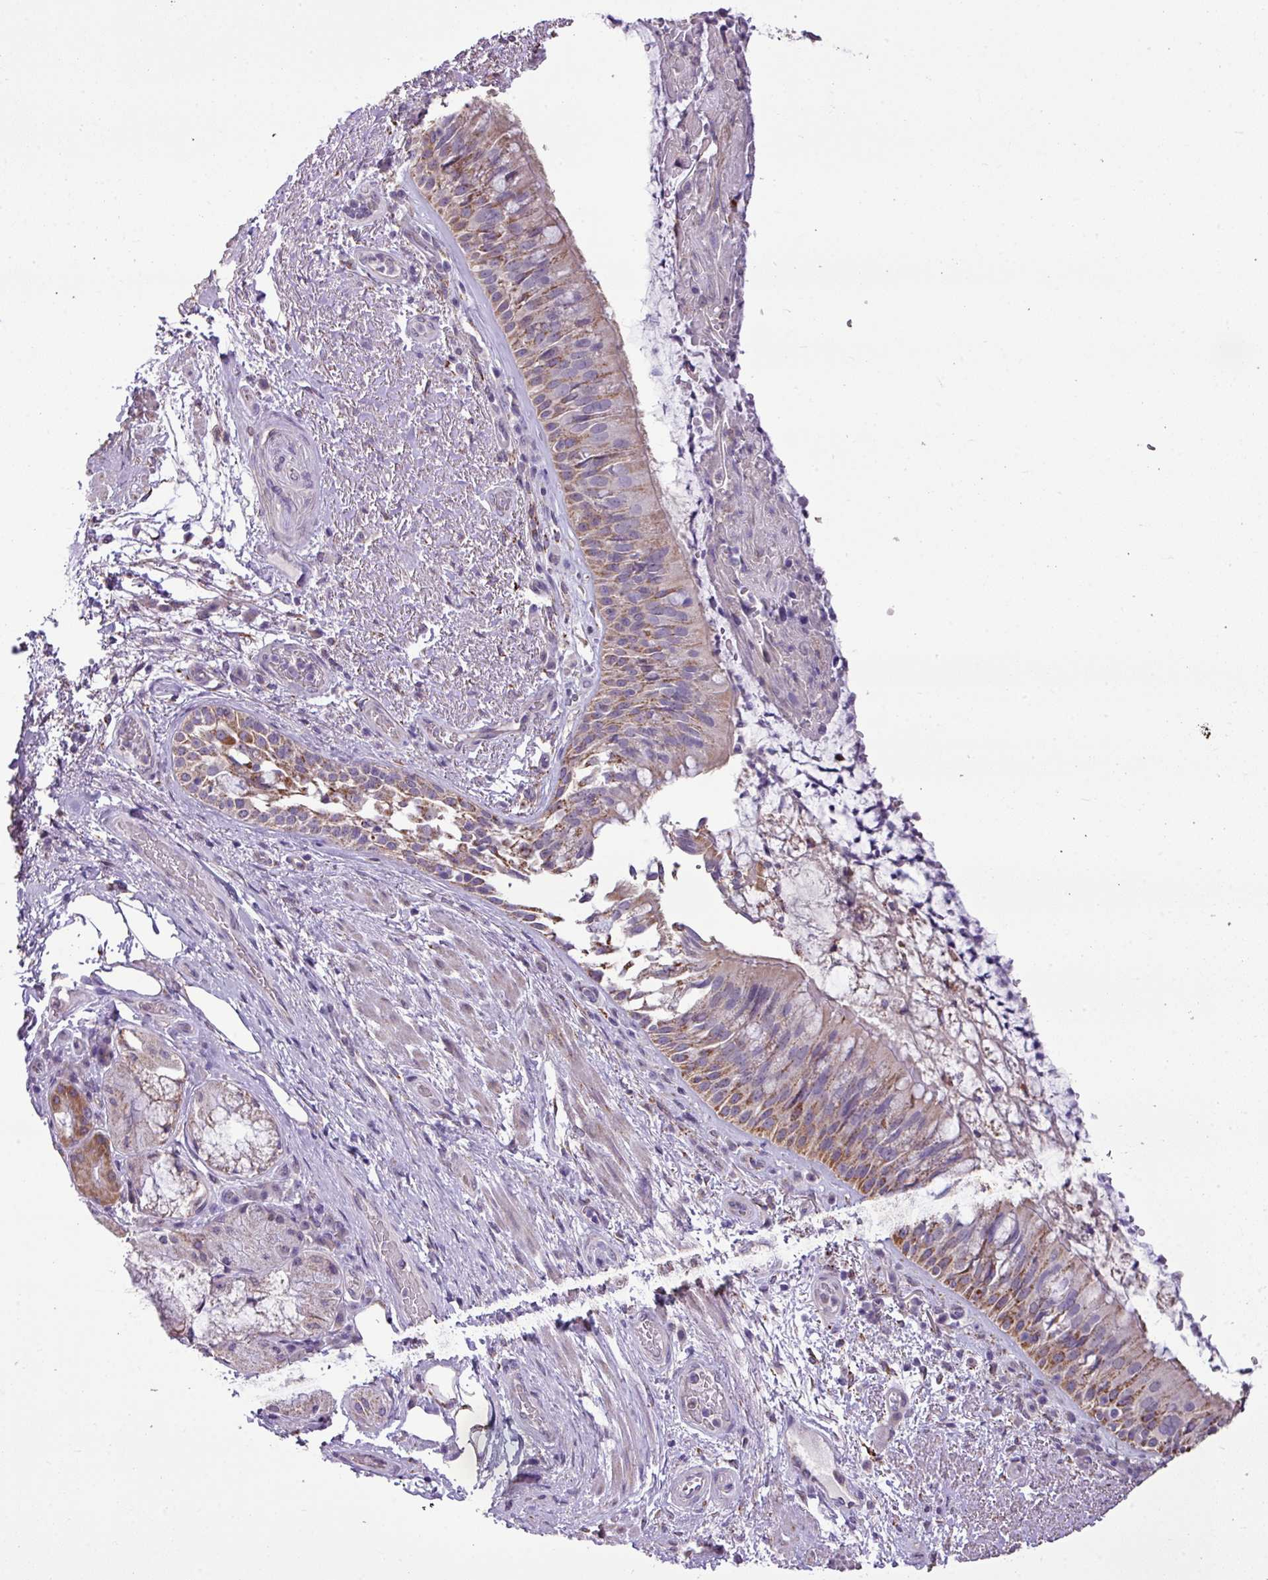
{"staining": {"intensity": "moderate", "quantity": "25%-75%", "location": "cytoplasmic/membranous"}, "tissue": "bronchus", "cell_type": "Respiratory epithelial cells", "image_type": "normal", "snomed": [{"axis": "morphology", "description": "Normal tissue, NOS"}, {"axis": "topography", "description": "Cartilage tissue"}, {"axis": "topography", "description": "Bronchus"}], "caption": "Immunohistochemical staining of normal bronchus displays medium levels of moderate cytoplasmic/membranous staining in approximately 25%-75% of respiratory epithelial cells.", "gene": "ALDH2", "patient": {"sex": "male", "age": 63}}